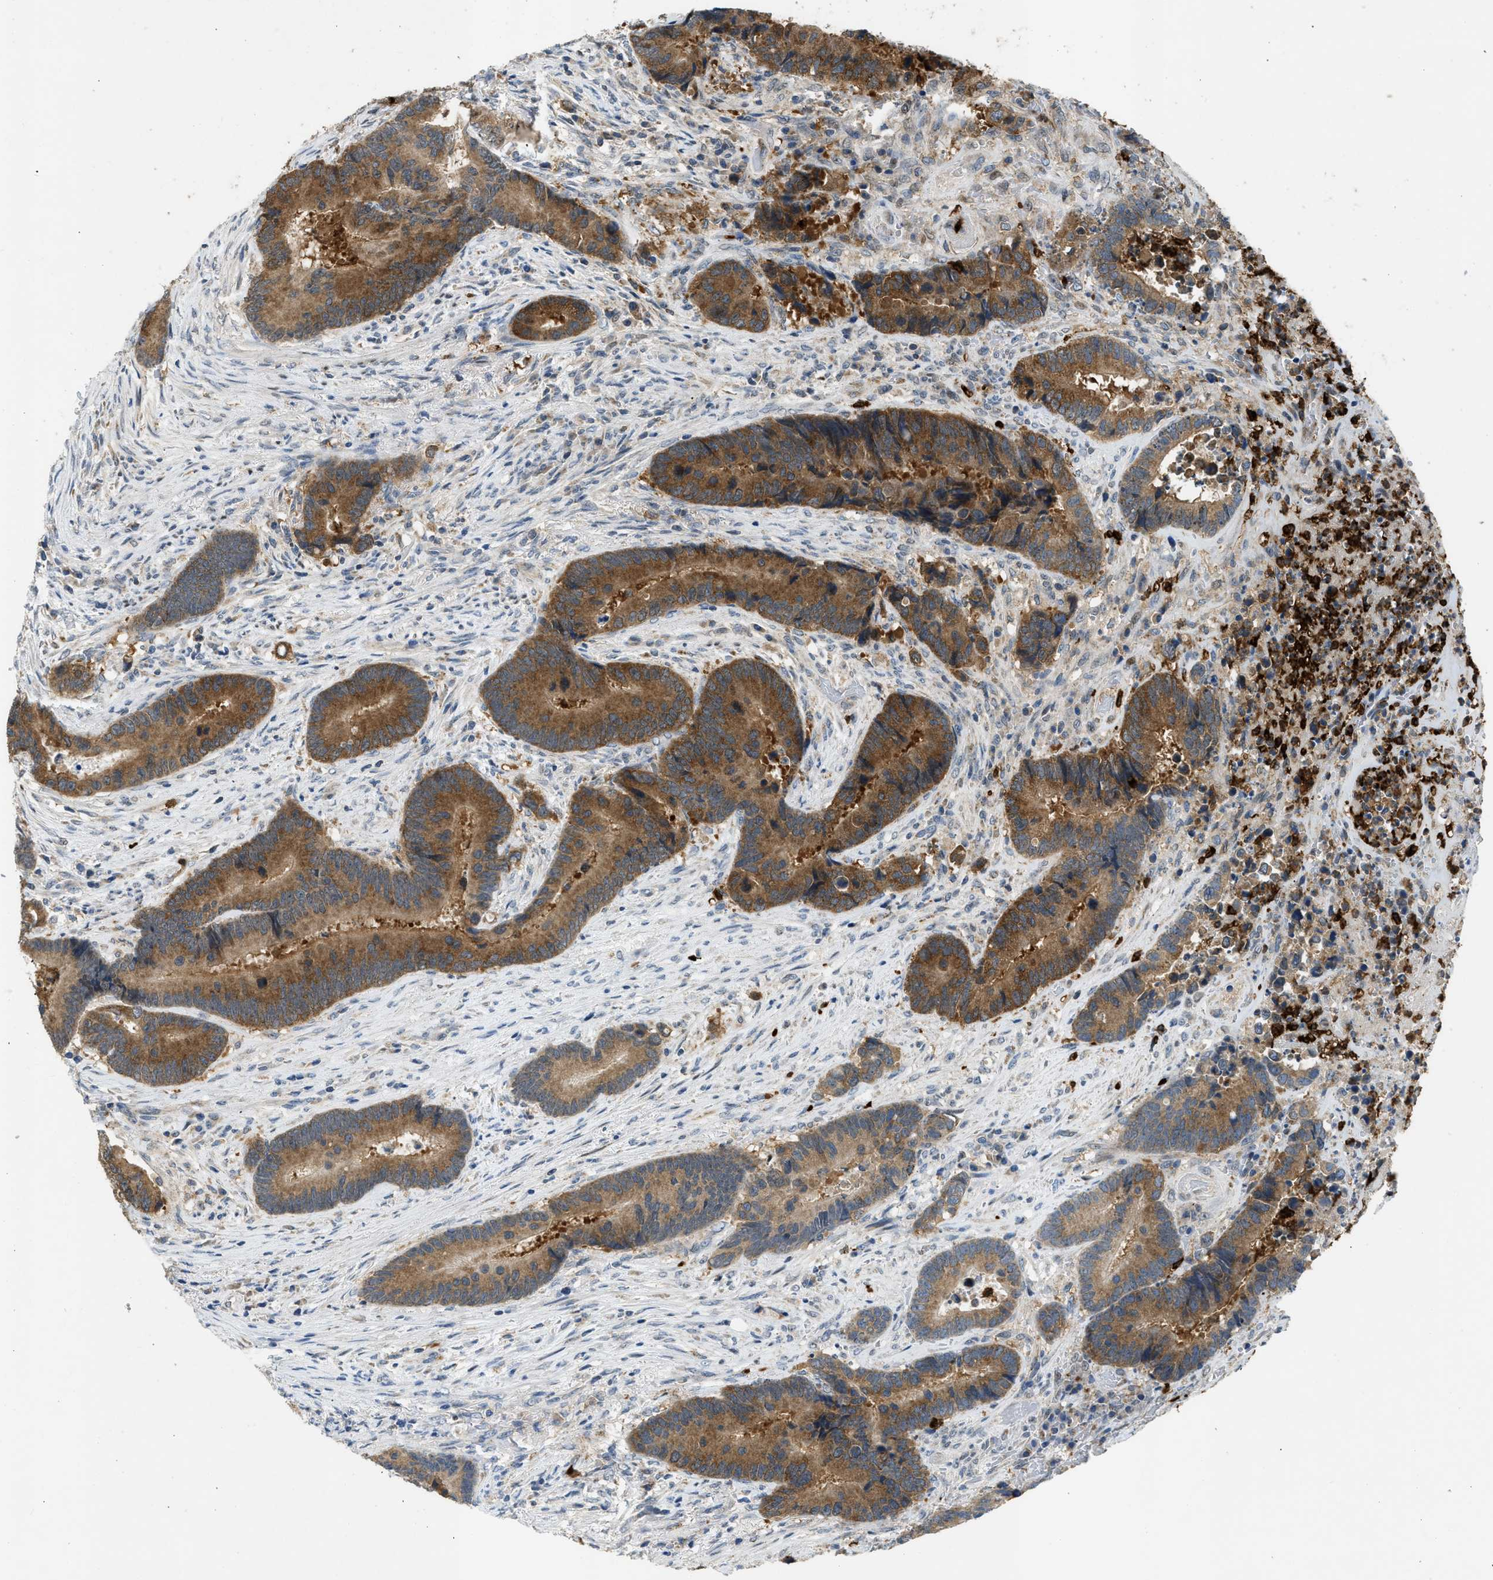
{"staining": {"intensity": "moderate", "quantity": ">75%", "location": "cytoplasmic/membranous"}, "tissue": "colorectal cancer", "cell_type": "Tumor cells", "image_type": "cancer", "snomed": [{"axis": "morphology", "description": "Adenocarcinoma, NOS"}, {"axis": "topography", "description": "Rectum"}], "caption": "Immunohistochemical staining of colorectal cancer (adenocarcinoma) reveals medium levels of moderate cytoplasmic/membranous protein expression in approximately >75% of tumor cells.", "gene": "TOMM34", "patient": {"sex": "female", "age": 89}}